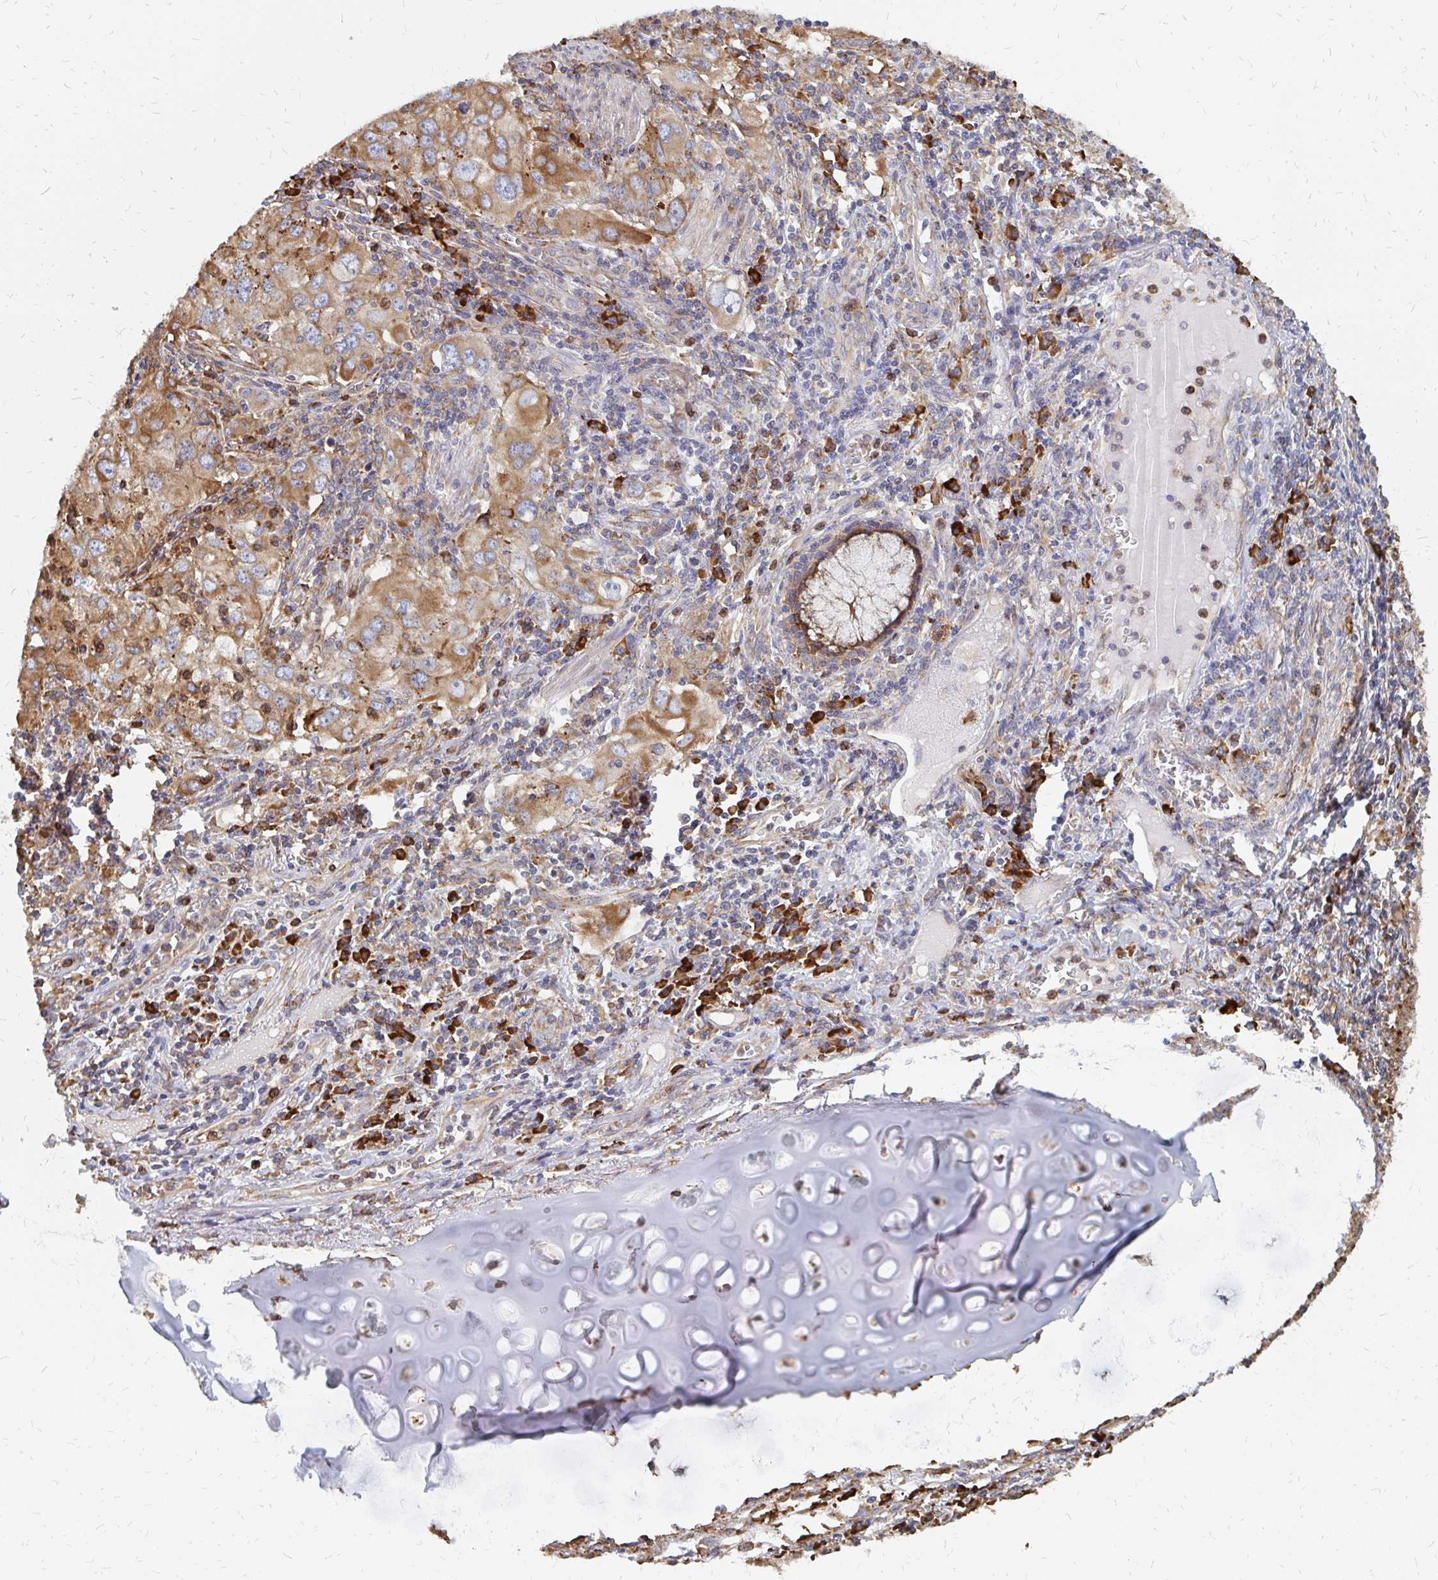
{"staining": {"intensity": "moderate", "quantity": ">75%", "location": "cytoplasmic/membranous"}, "tissue": "lung cancer", "cell_type": "Tumor cells", "image_type": "cancer", "snomed": [{"axis": "morphology", "description": "Adenocarcinoma, NOS"}, {"axis": "morphology", "description": "Adenocarcinoma, metastatic, NOS"}, {"axis": "topography", "description": "Lymph node"}, {"axis": "topography", "description": "Lung"}], "caption": "Lung cancer (adenocarcinoma) stained with a brown dye demonstrates moderate cytoplasmic/membranous positive expression in approximately >75% of tumor cells.", "gene": "PPP1R13L", "patient": {"sex": "female", "age": 42}}